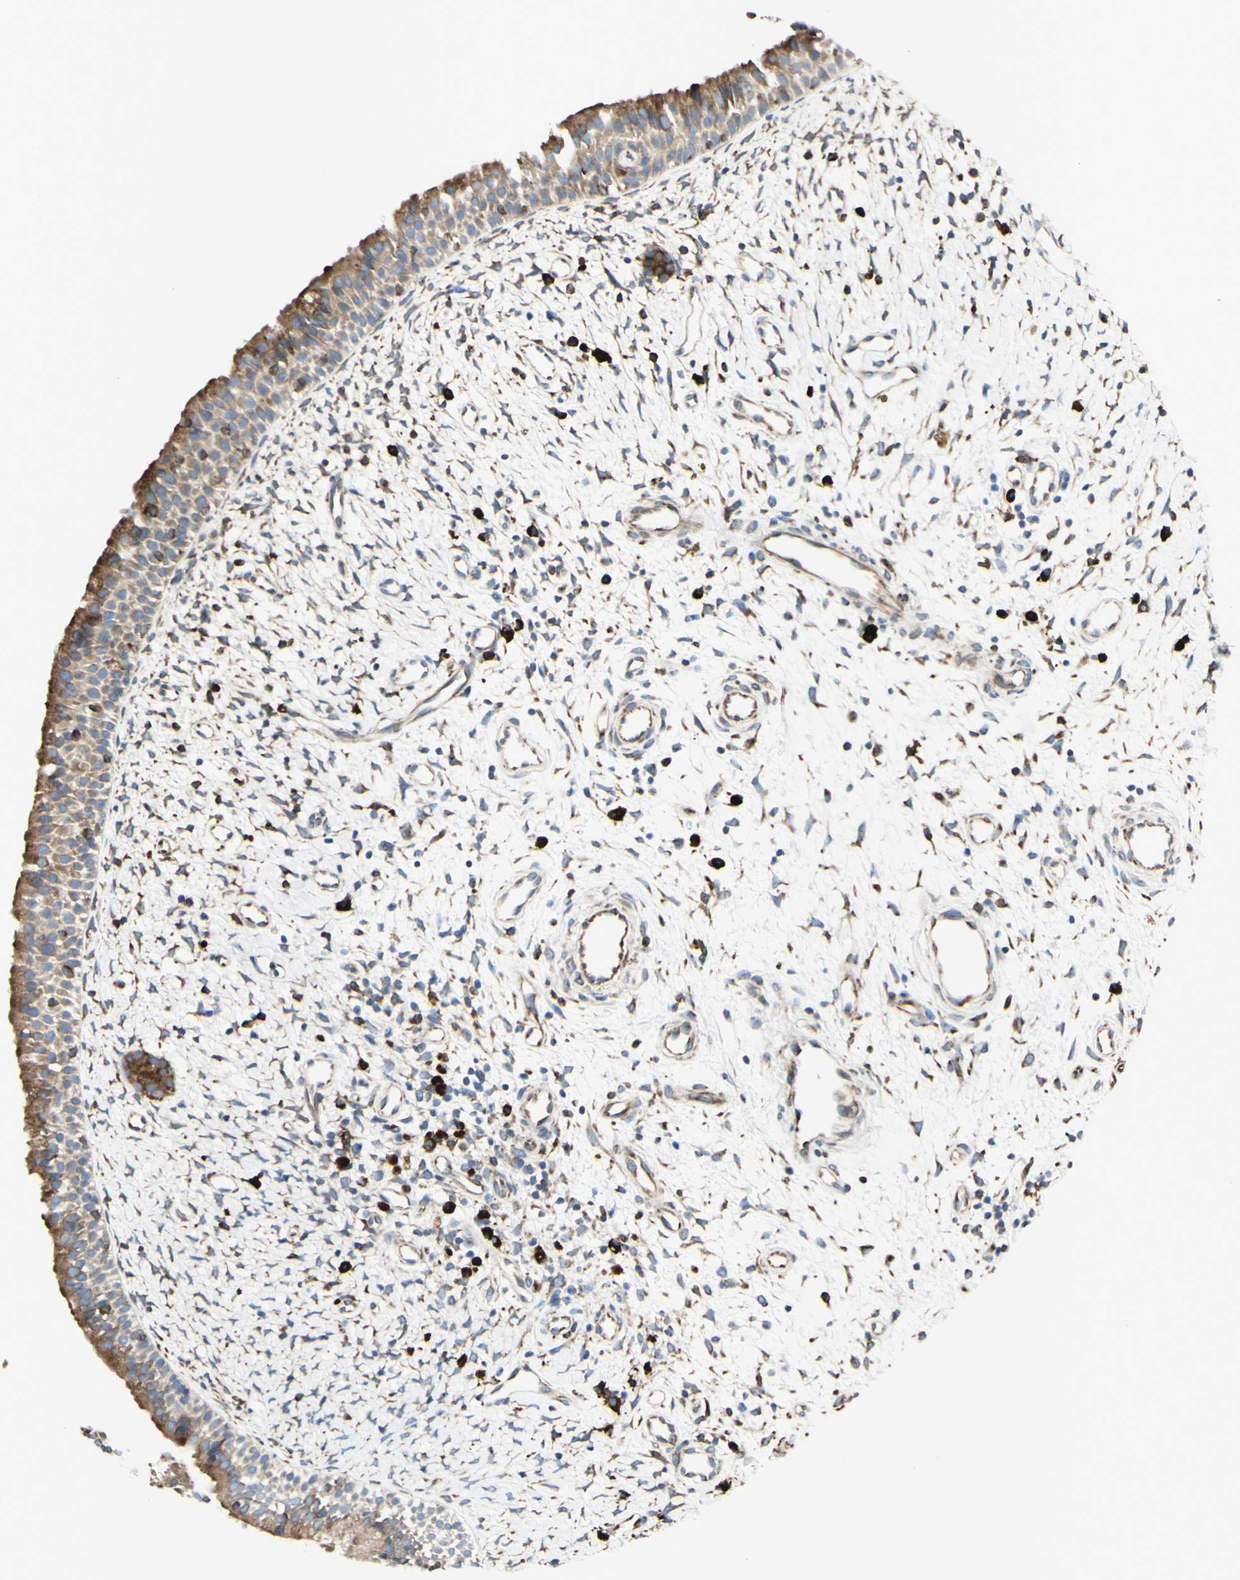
{"staining": {"intensity": "moderate", "quantity": ">75%", "location": "cytoplasmic/membranous"}, "tissue": "nasopharynx", "cell_type": "Respiratory epithelial cells", "image_type": "normal", "snomed": [{"axis": "morphology", "description": "Normal tissue, NOS"}, {"axis": "topography", "description": "Nasopharynx"}], "caption": "This is a micrograph of immunohistochemistry (IHC) staining of normal nasopharynx, which shows moderate expression in the cytoplasmic/membranous of respiratory epithelial cells.", "gene": "DNAJB11", "patient": {"sex": "male", "age": 22}}